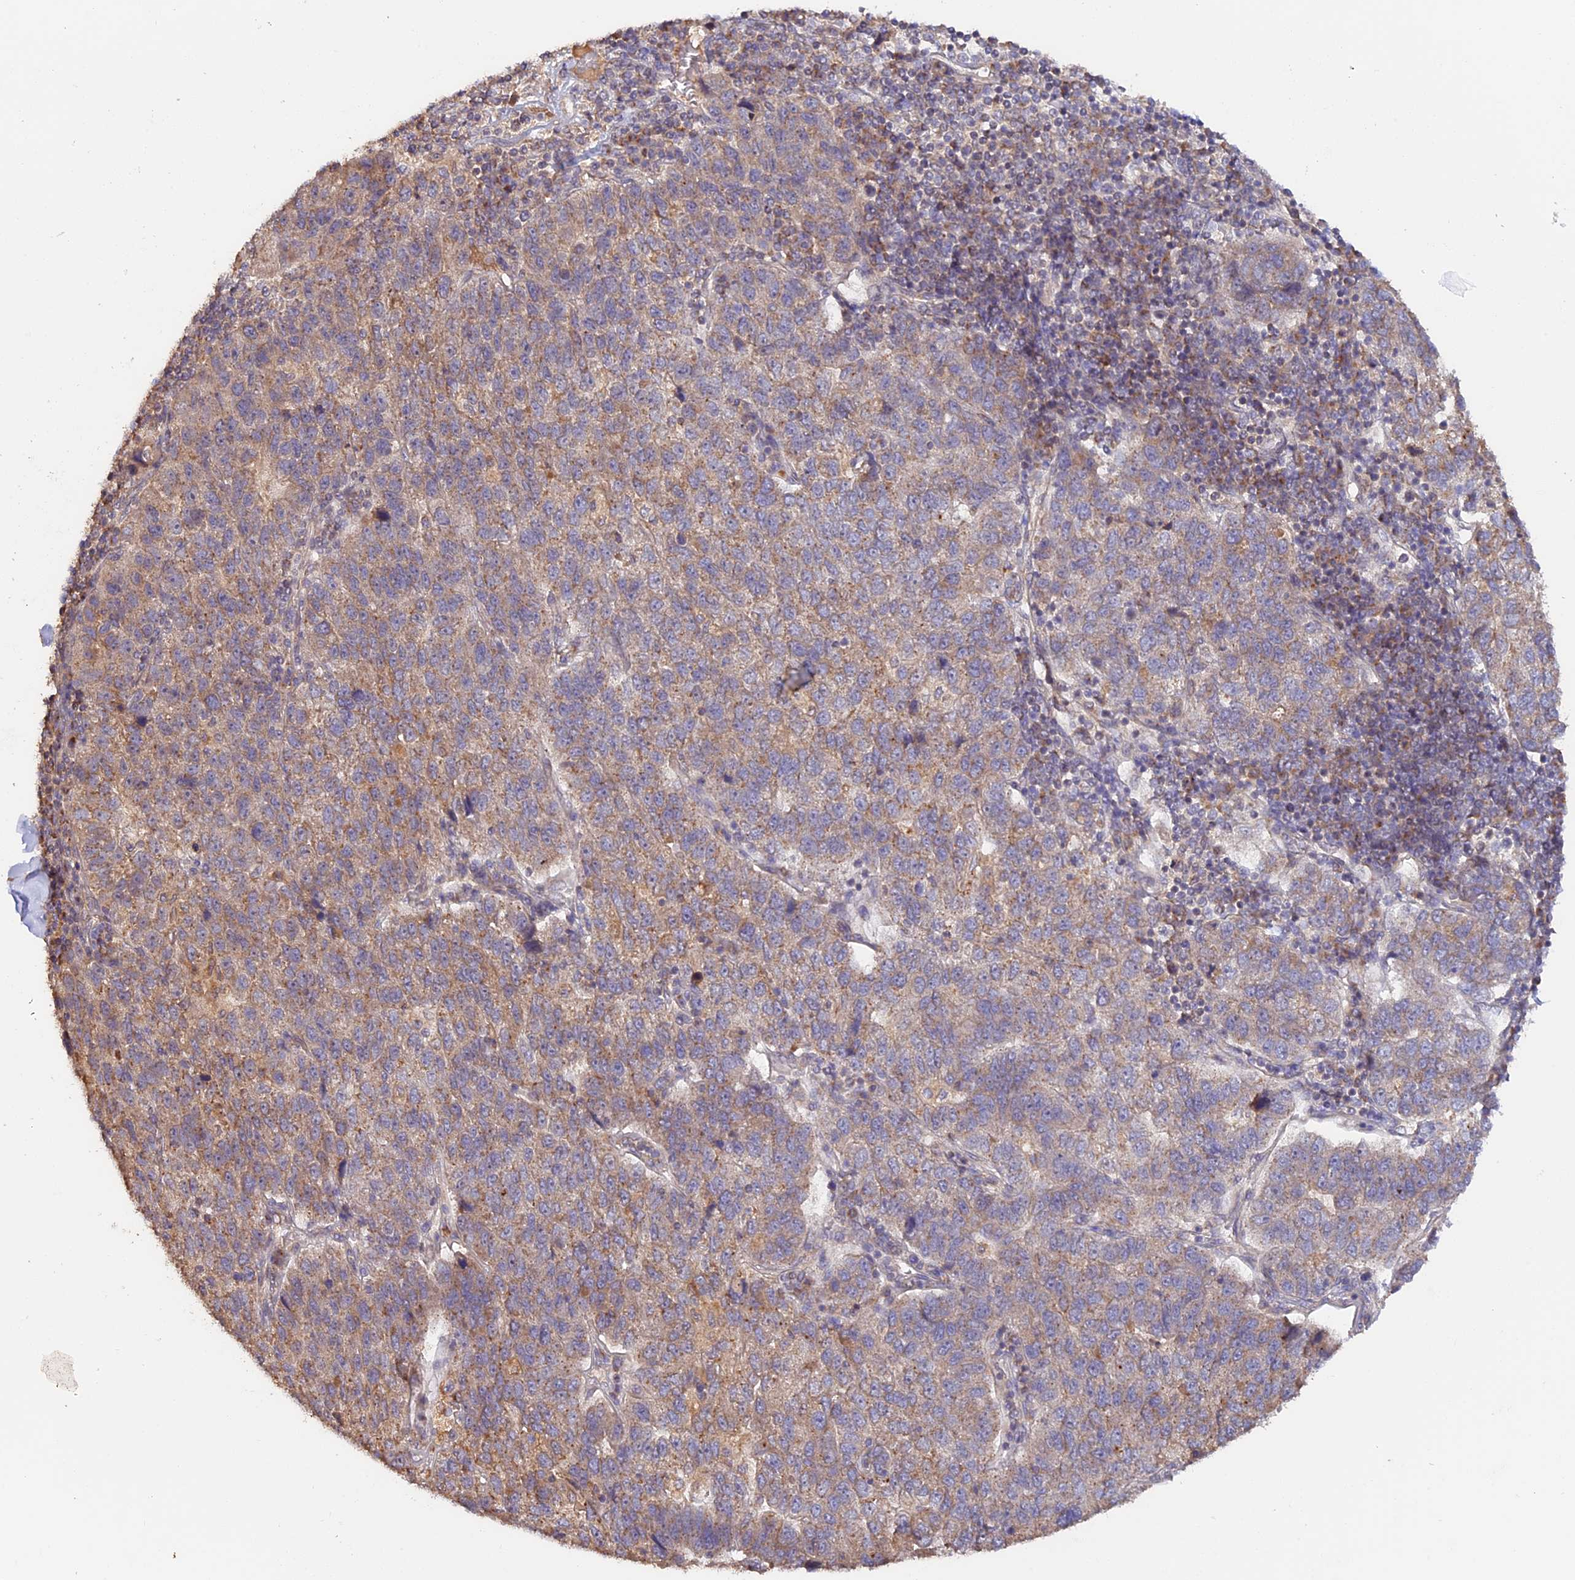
{"staining": {"intensity": "moderate", "quantity": ">75%", "location": "cytoplasmic/membranous"}, "tissue": "pancreatic cancer", "cell_type": "Tumor cells", "image_type": "cancer", "snomed": [{"axis": "morphology", "description": "Adenocarcinoma, NOS"}, {"axis": "topography", "description": "Pancreas"}], "caption": "Pancreatic adenocarcinoma was stained to show a protein in brown. There is medium levels of moderate cytoplasmic/membranous expression in approximately >75% of tumor cells.", "gene": "TANGO6", "patient": {"sex": "female", "age": 61}}